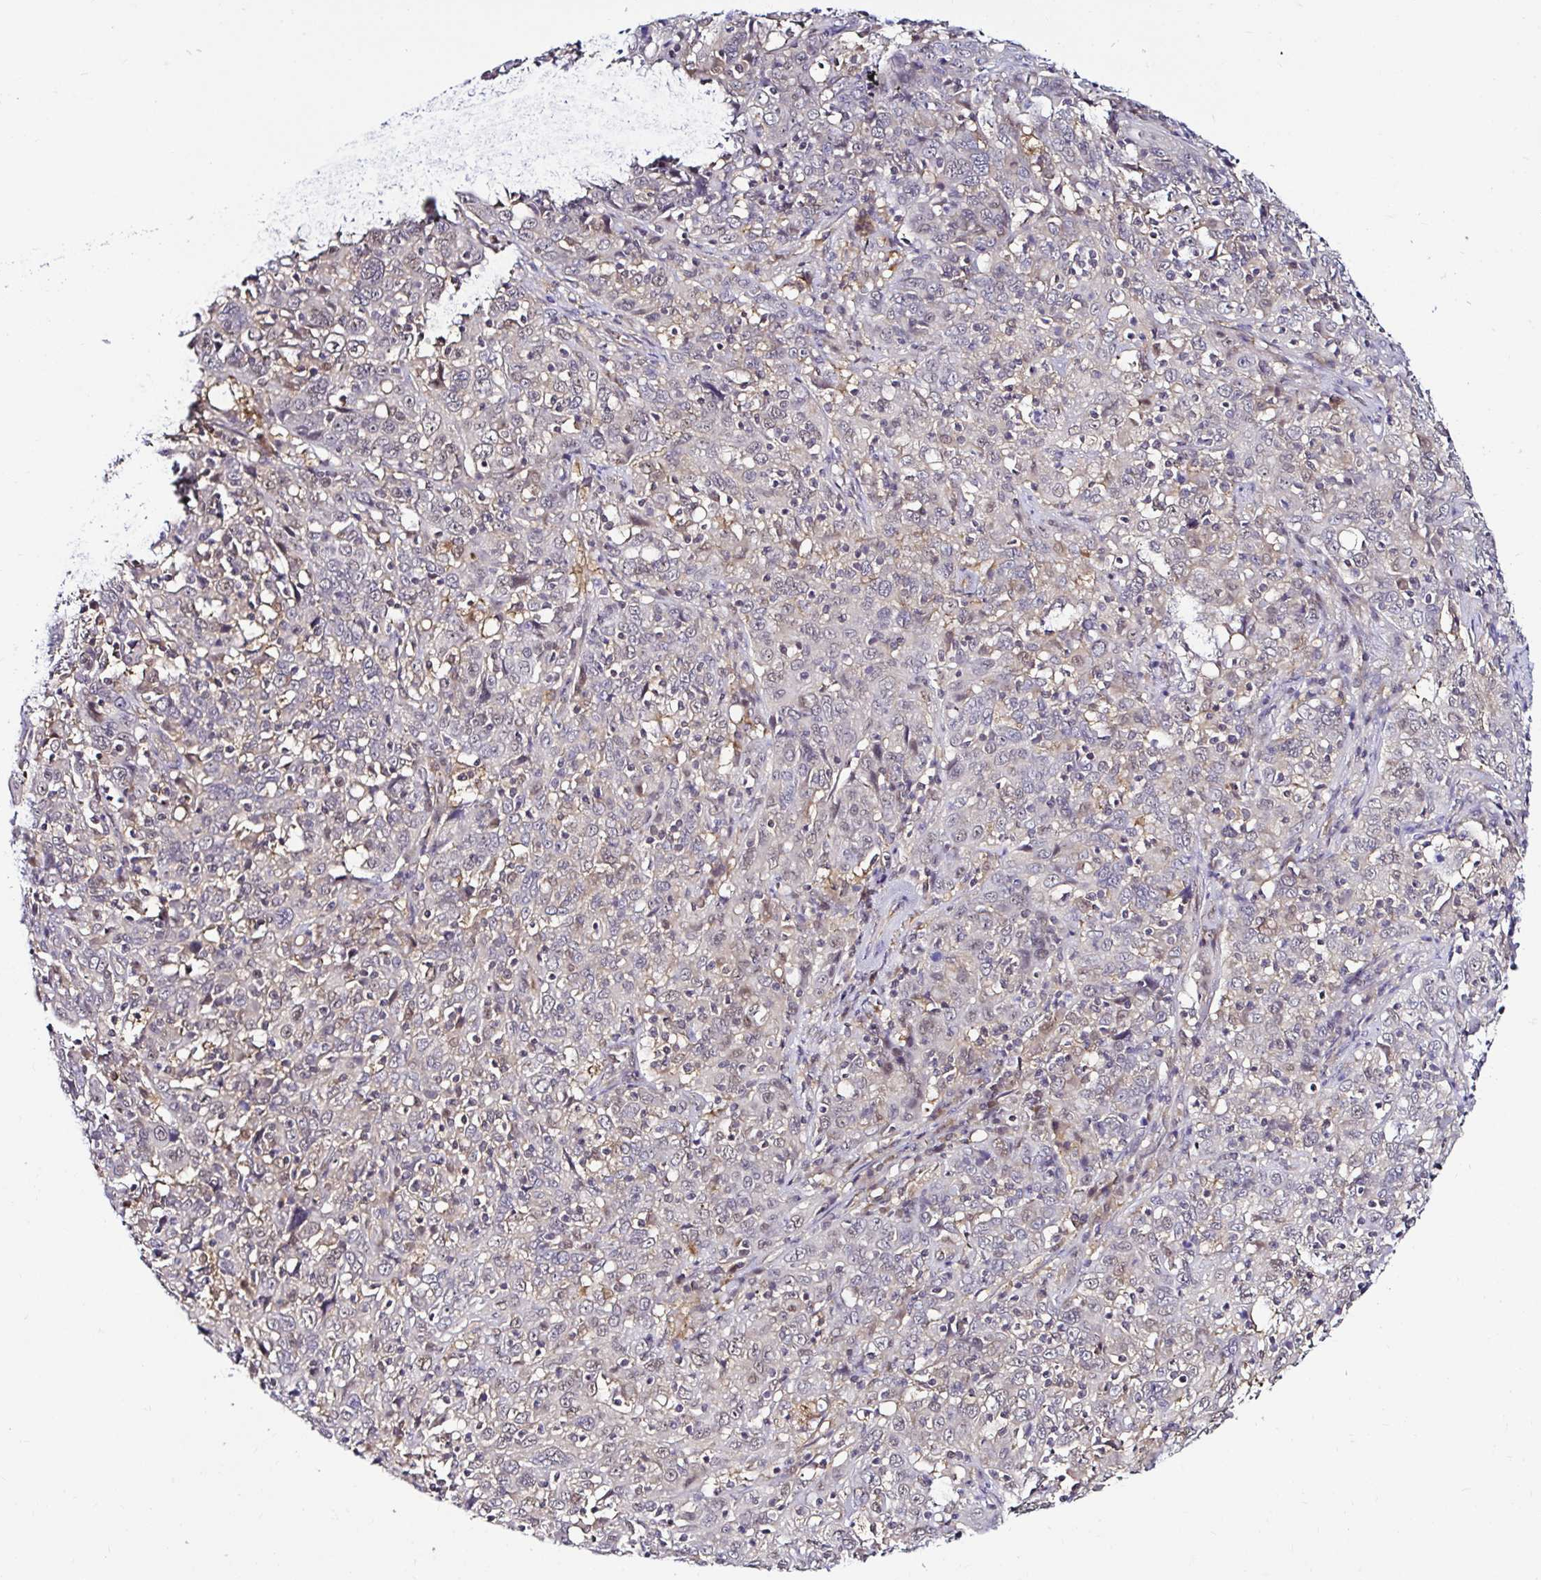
{"staining": {"intensity": "negative", "quantity": "none", "location": "none"}, "tissue": "cervical cancer", "cell_type": "Tumor cells", "image_type": "cancer", "snomed": [{"axis": "morphology", "description": "Squamous cell carcinoma, NOS"}, {"axis": "topography", "description": "Cervix"}], "caption": "Immunohistochemistry histopathology image of neoplastic tissue: human cervical cancer (squamous cell carcinoma) stained with DAB (3,3'-diaminobenzidine) demonstrates no significant protein positivity in tumor cells.", "gene": "PSMD3", "patient": {"sex": "female", "age": 46}}